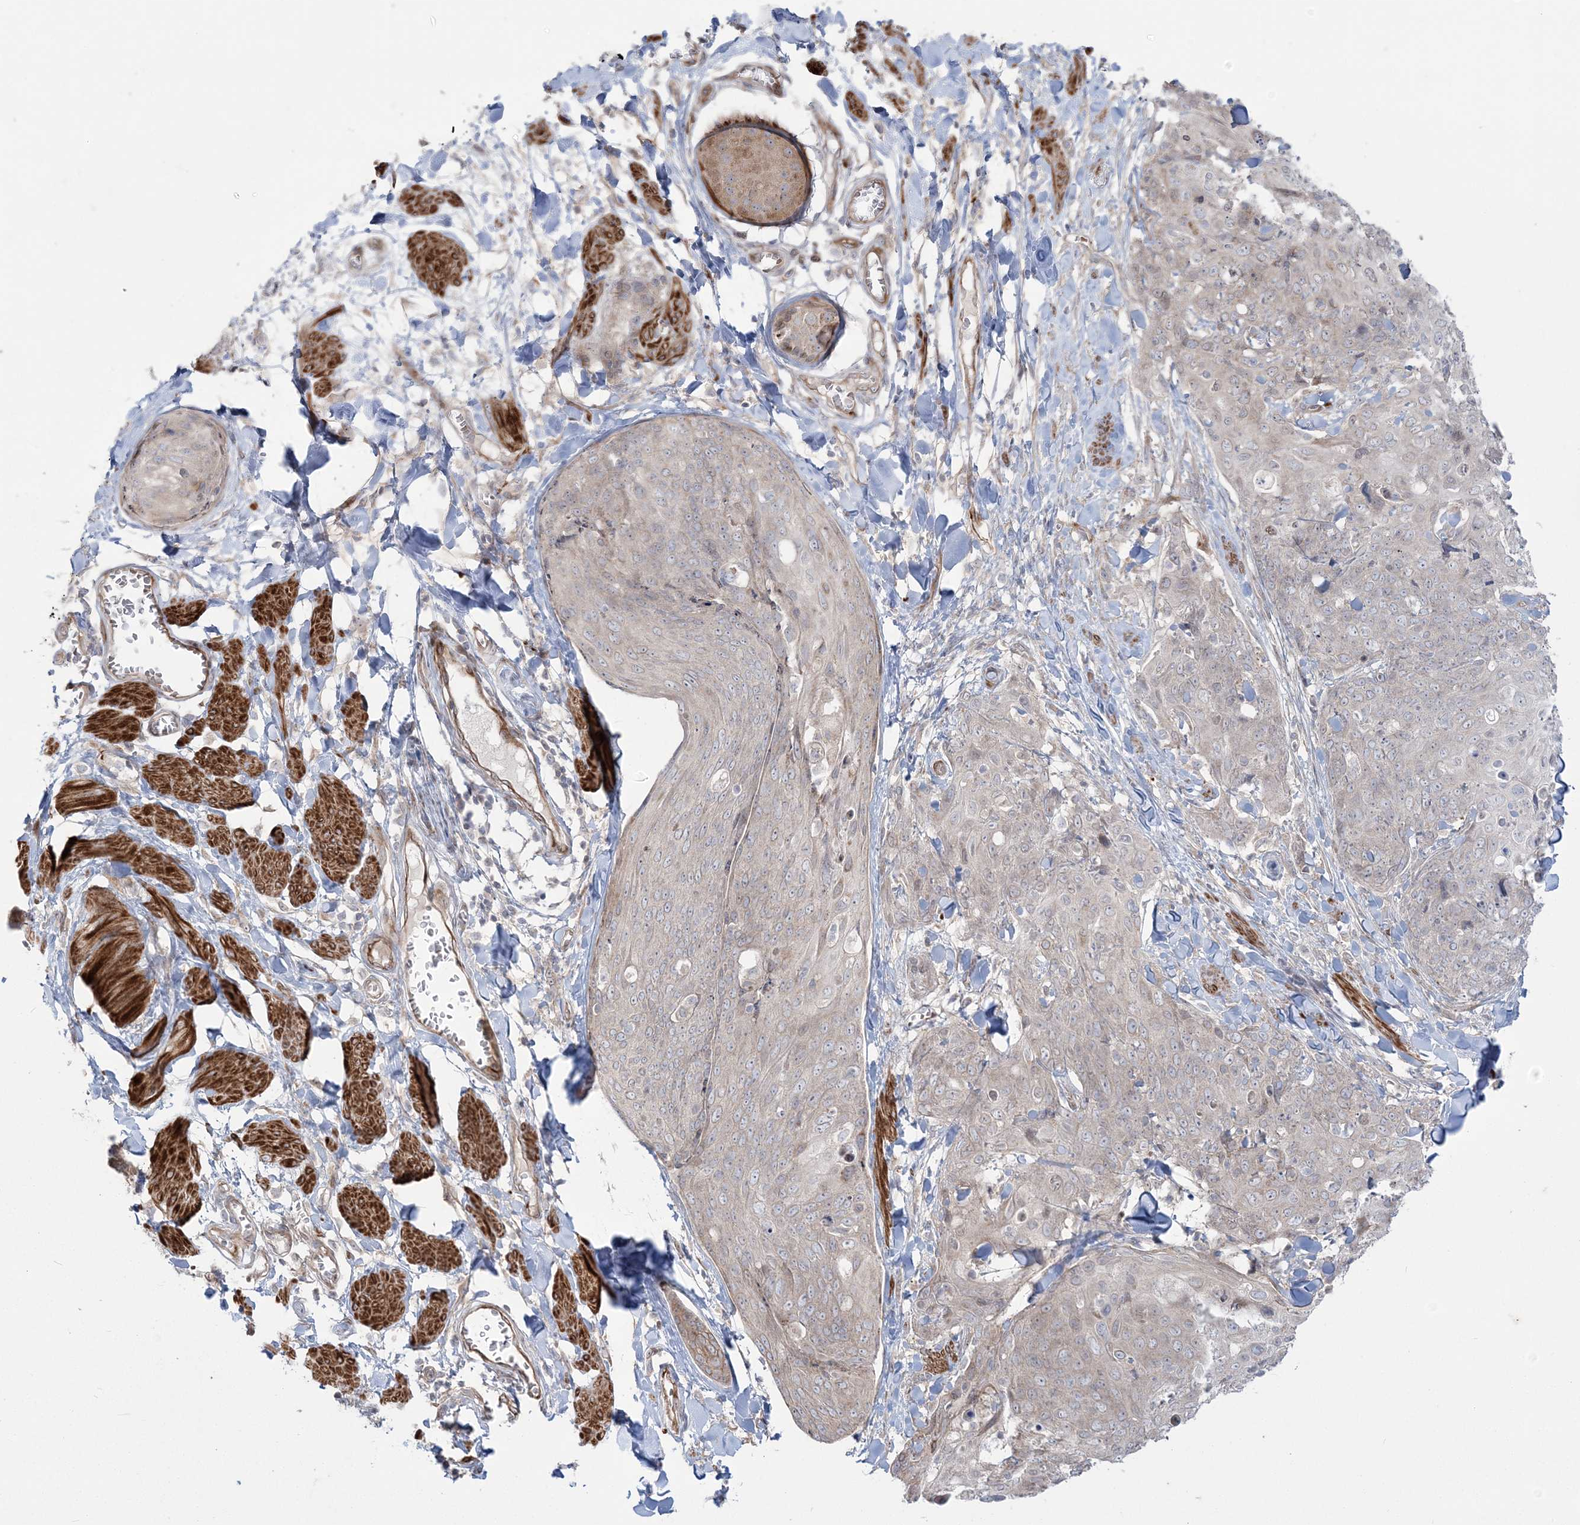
{"staining": {"intensity": "negative", "quantity": "none", "location": "none"}, "tissue": "skin cancer", "cell_type": "Tumor cells", "image_type": "cancer", "snomed": [{"axis": "morphology", "description": "Squamous cell carcinoma, NOS"}, {"axis": "topography", "description": "Skin"}, {"axis": "topography", "description": "Vulva"}], "caption": "An immunohistochemistry photomicrograph of skin cancer (squamous cell carcinoma) is shown. There is no staining in tumor cells of skin cancer (squamous cell carcinoma). (Stains: DAB (3,3'-diaminobenzidine) immunohistochemistry (IHC) with hematoxylin counter stain, Microscopy: brightfield microscopy at high magnification).", "gene": "NUDT9", "patient": {"sex": "female", "age": 85}}